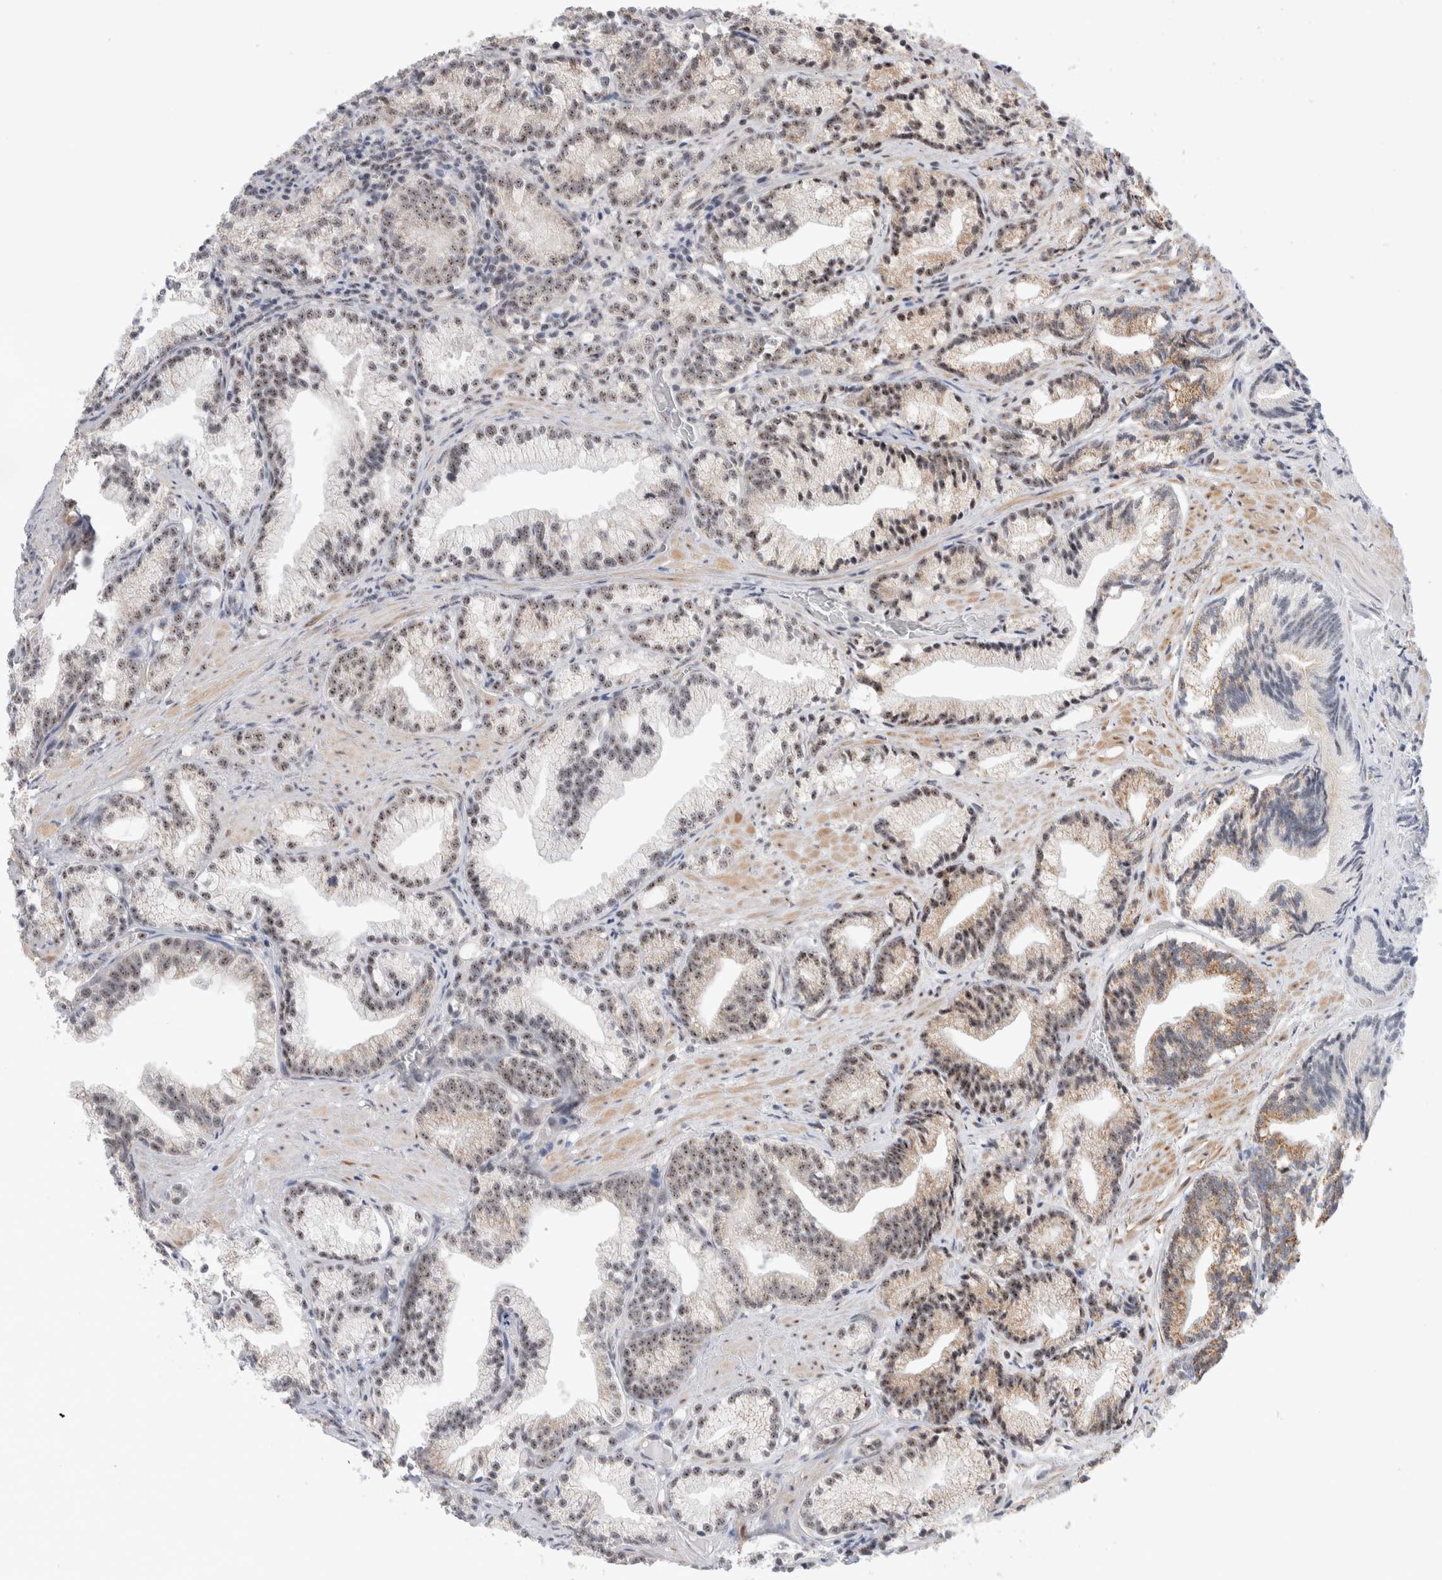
{"staining": {"intensity": "moderate", "quantity": "25%-75%", "location": "nuclear"}, "tissue": "prostate cancer", "cell_type": "Tumor cells", "image_type": "cancer", "snomed": [{"axis": "morphology", "description": "Adenocarcinoma, Low grade"}, {"axis": "topography", "description": "Prostate"}], "caption": "Immunohistochemistry (IHC) (DAB (3,3'-diaminobenzidine)) staining of prostate cancer (low-grade adenocarcinoma) demonstrates moderate nuclear protein expression in about 25%-75% of tumor cells.", "gene": "ZNF695", "patient": {"sex": "male", "age": 89}}